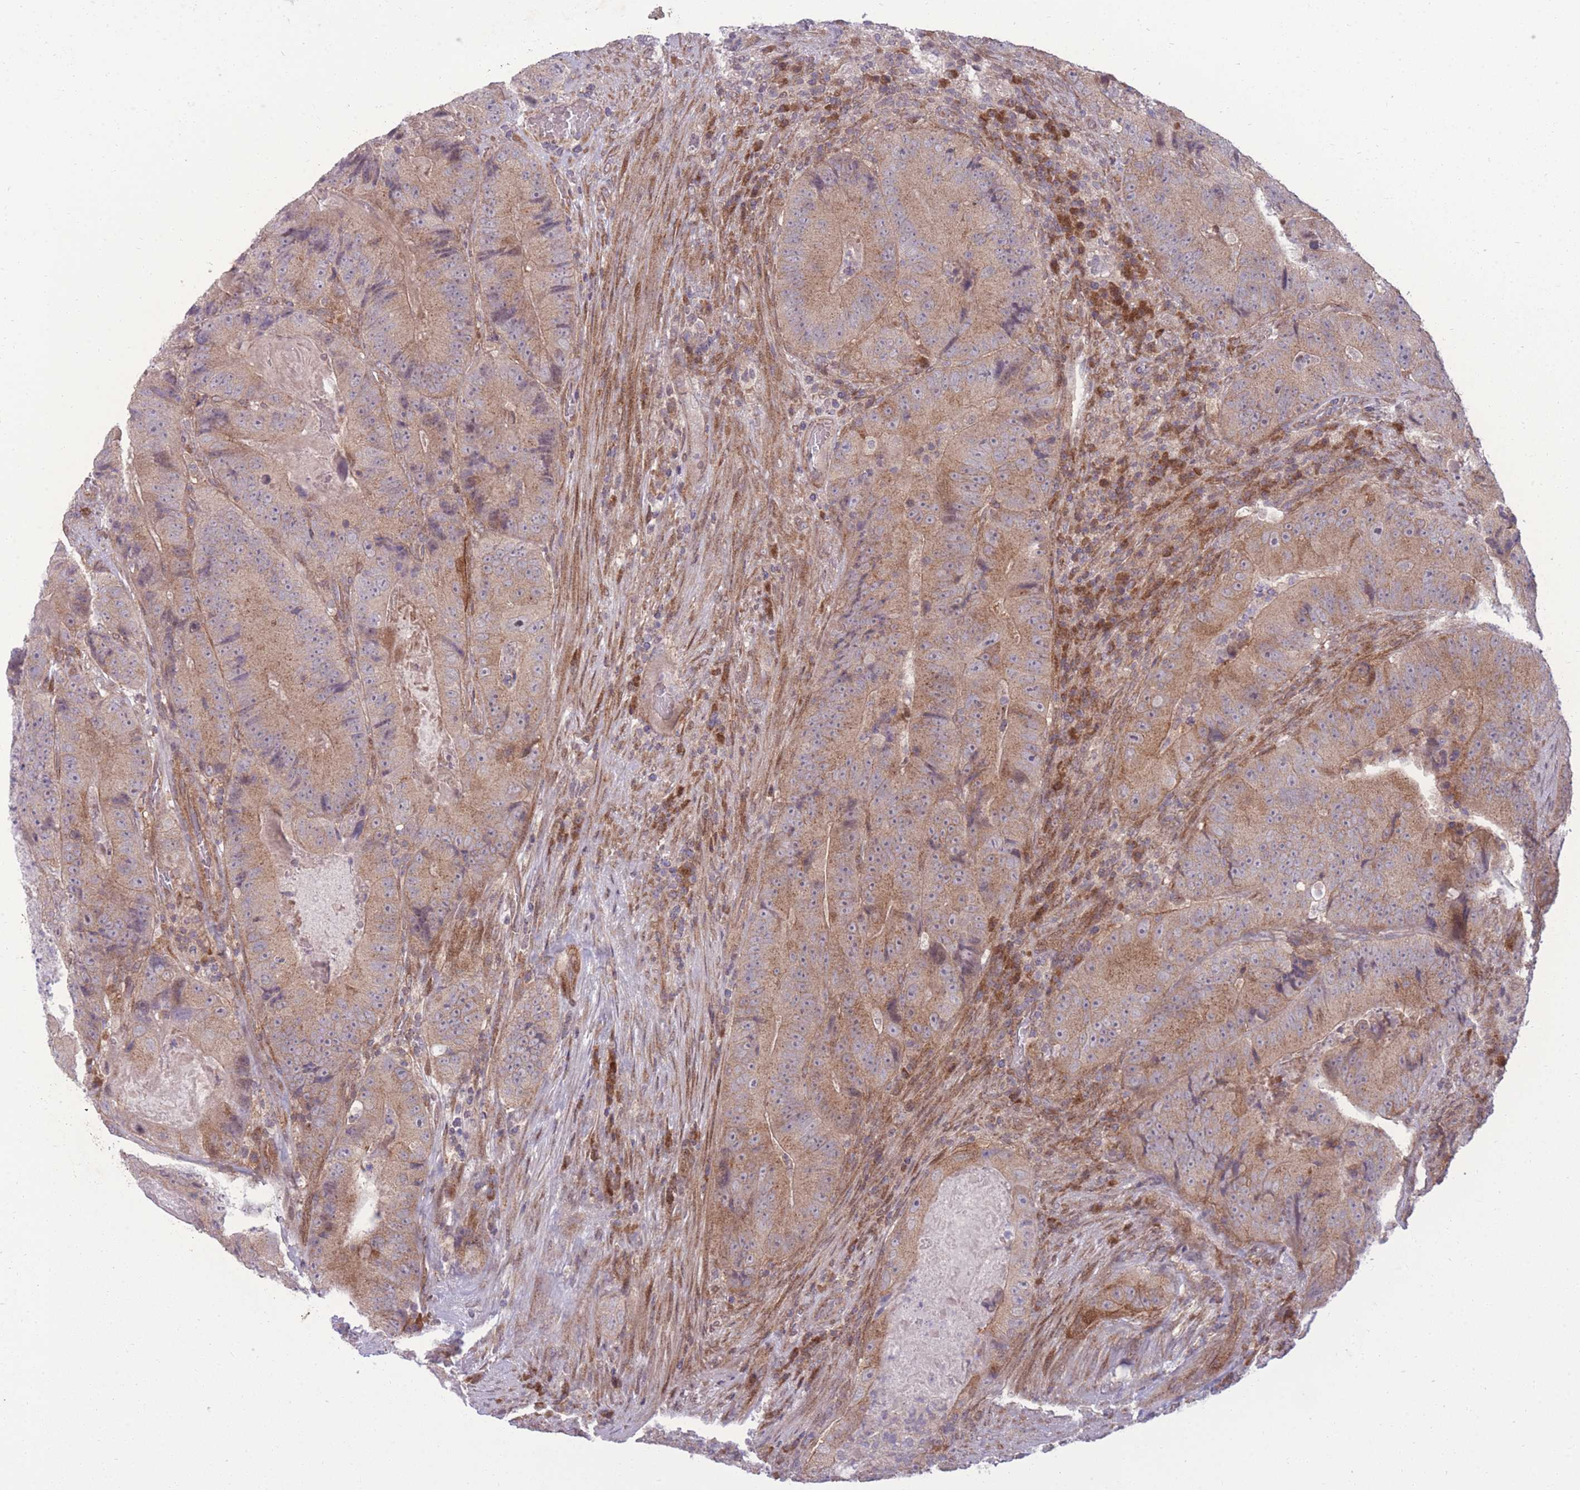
{"staining": {"intensity": "moderate", "quantity": ">75%", "location": "cytoplasmic/membranous"}, "tissue": "colorectal cancer", "cell_type": "Tumor cells", "image_type": "cancer", "snomed": [{"axis": "morphology", "description": "Adenocarcinoma, NOS"}, {"axis": "topography", "description": "Colon"}], "caption": "This micrograph shows immunohistochemistry (IHC) staining of colorectal adenocarcinoma, with medium moderate cytoplasmic/membranous positivity in approximately >75% of tumor cells.", "gene": "RIC8A", "patient": {"sex": "female", "age": 86}}